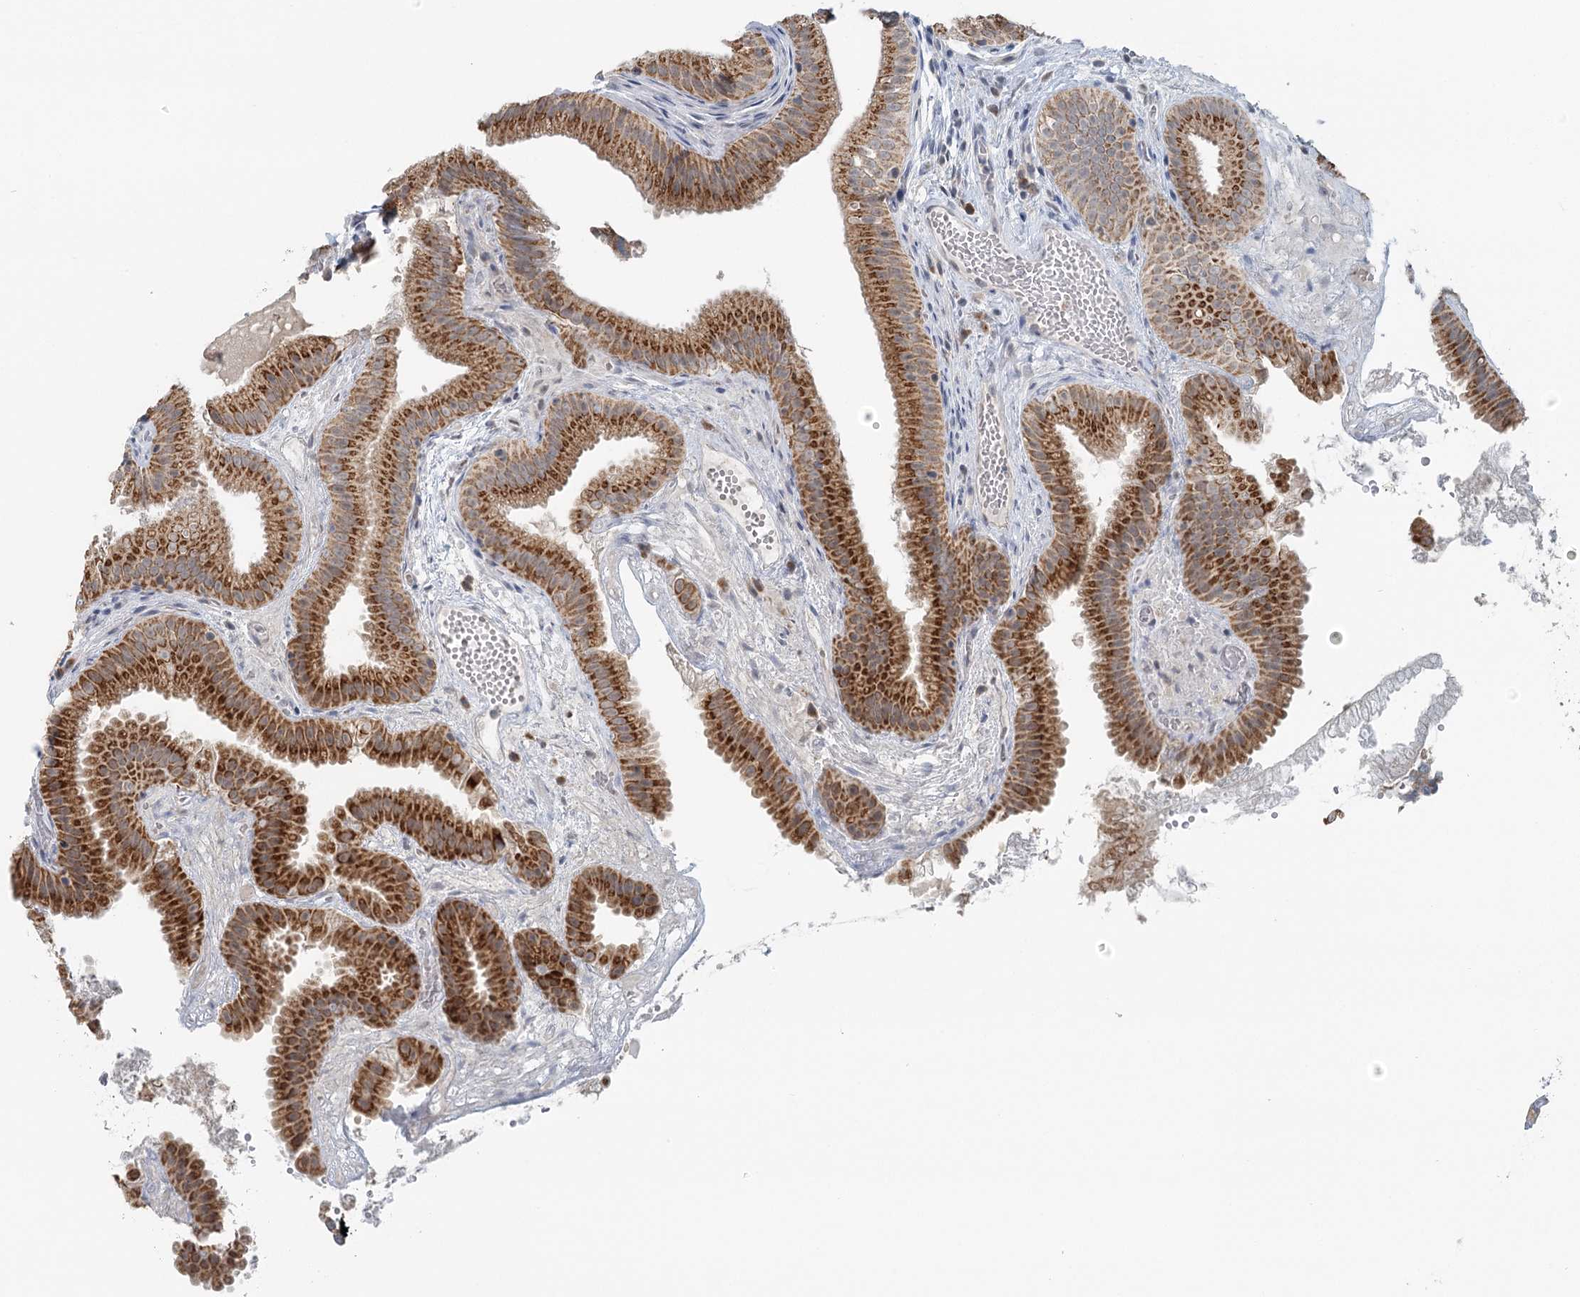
{"staining": {"intensity": "strong", "quantity": ">75%", "location": "cytoplasmic/membranous"}, "tissue": "gallbladder", "cell_type": "Glandular cells", "image_type": "normal", "snomed": [{"axis": "morphology", "description": "Normal tissue, NOS"}, {"axis": "topography", "description": "Gallbladder"}], "caption": "Immunohistochemical staining of benign human gallbladder demonstrates strong cytoplasmic/membranous protein positivity in approximately >75% of glandular cells.", "gene": "RNF150", "patient": {"sex": "female", "age": 30}}